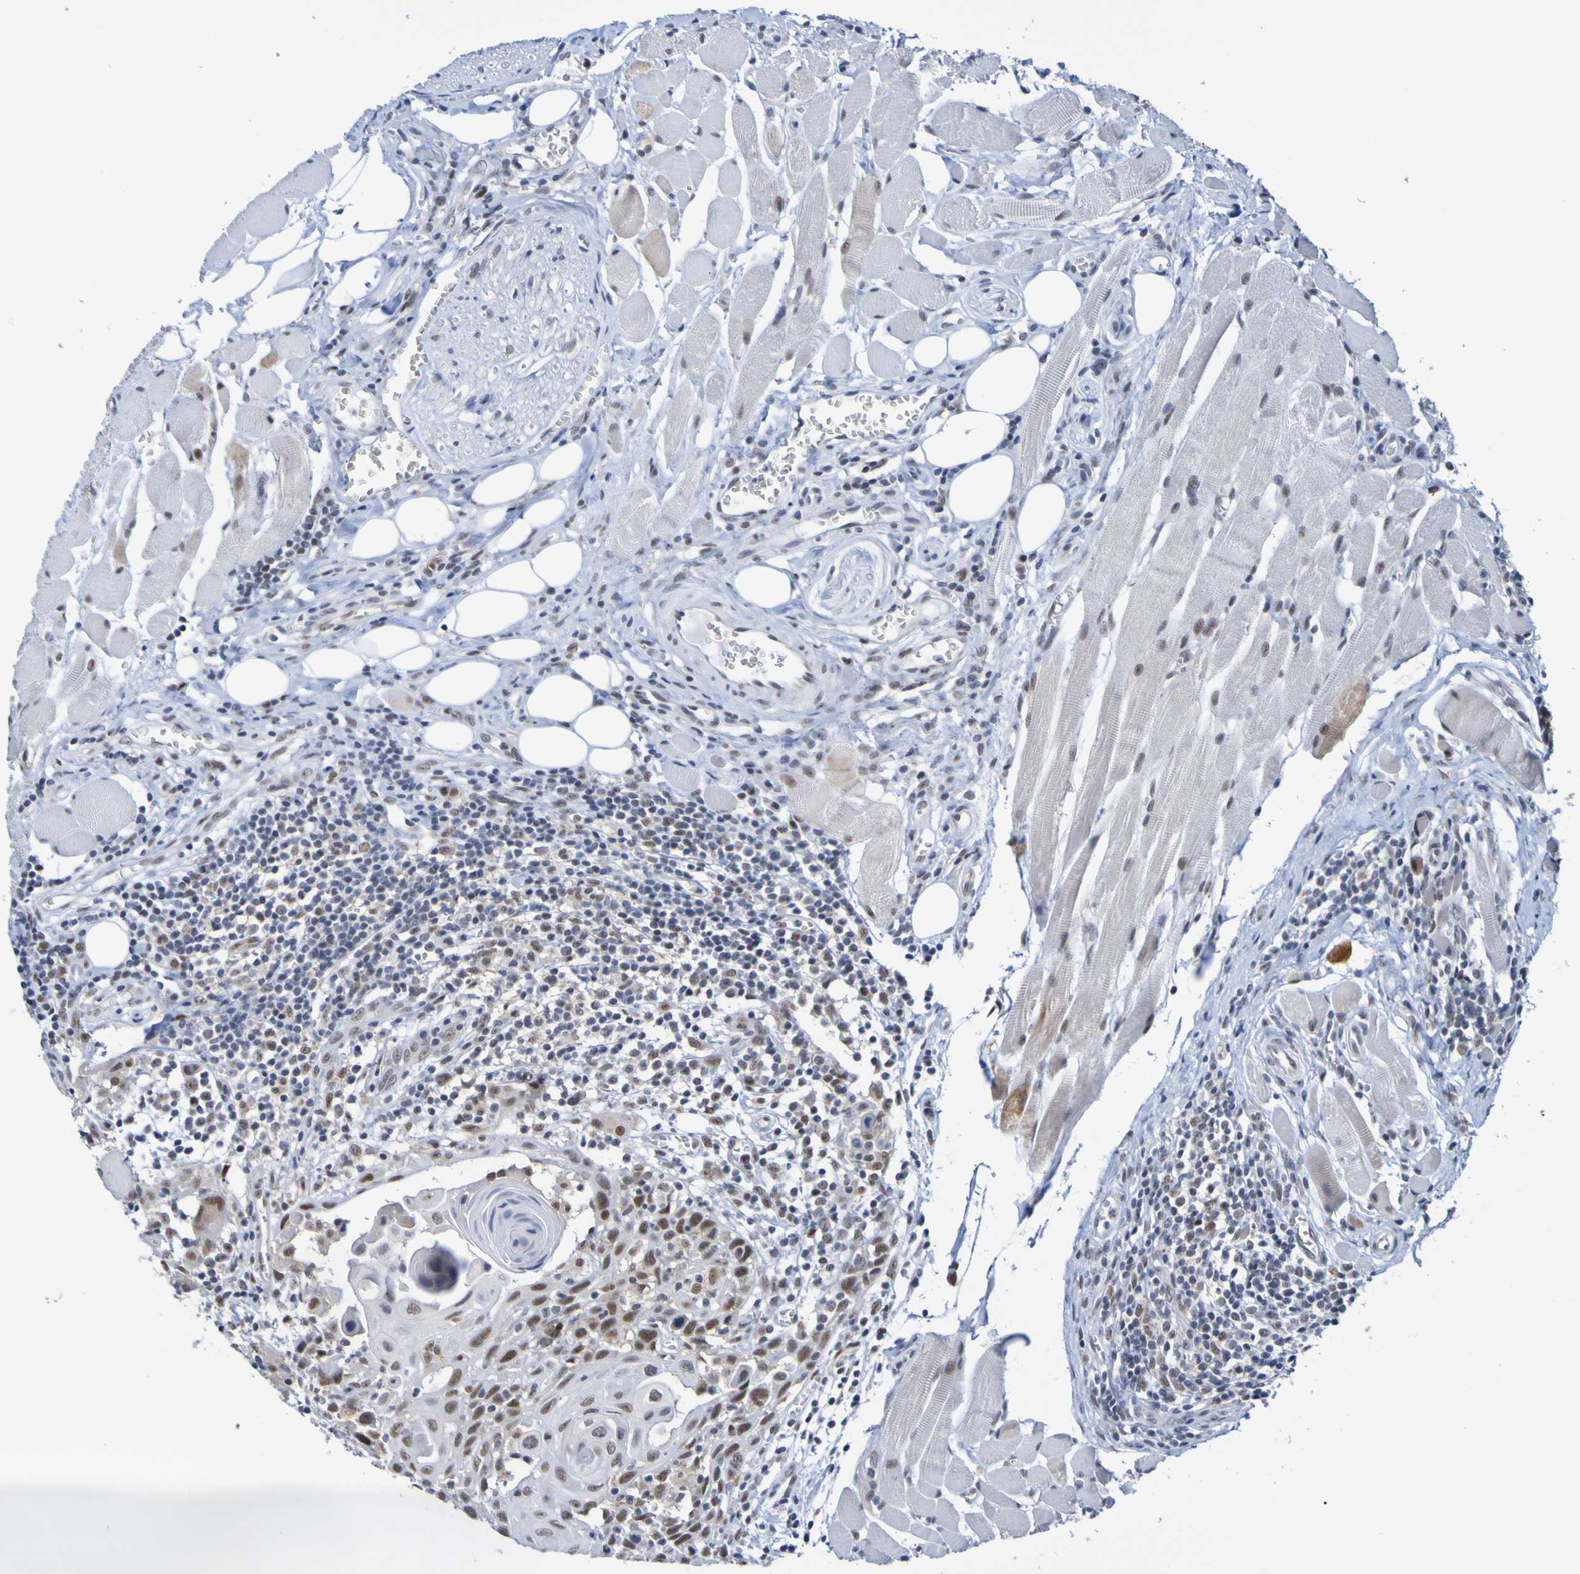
{"staining": {"intensity": "moderate", "quantity": "25%-75%", "location": "nuclear"}, "tissue": "head and neck cancer", "cell_type": "Tumor cells", "image_type": "cancer", "snomed": [{"axis": "morphology", "description": "Squamous cell carcinoma, NOS"}, {"axis": "topography", "description": "Oral tissue"}, {"axis": "topography", "description": "Head-Neck"}], "caption": "Human squamous cell carcinoma (head and neck) stained with a brown dye reveals moderate nuclear positive expression in approximately 25%-75% of tumor cells.", "gene": "CDC5L", "patient": {"sex": "female", "age": 50}}